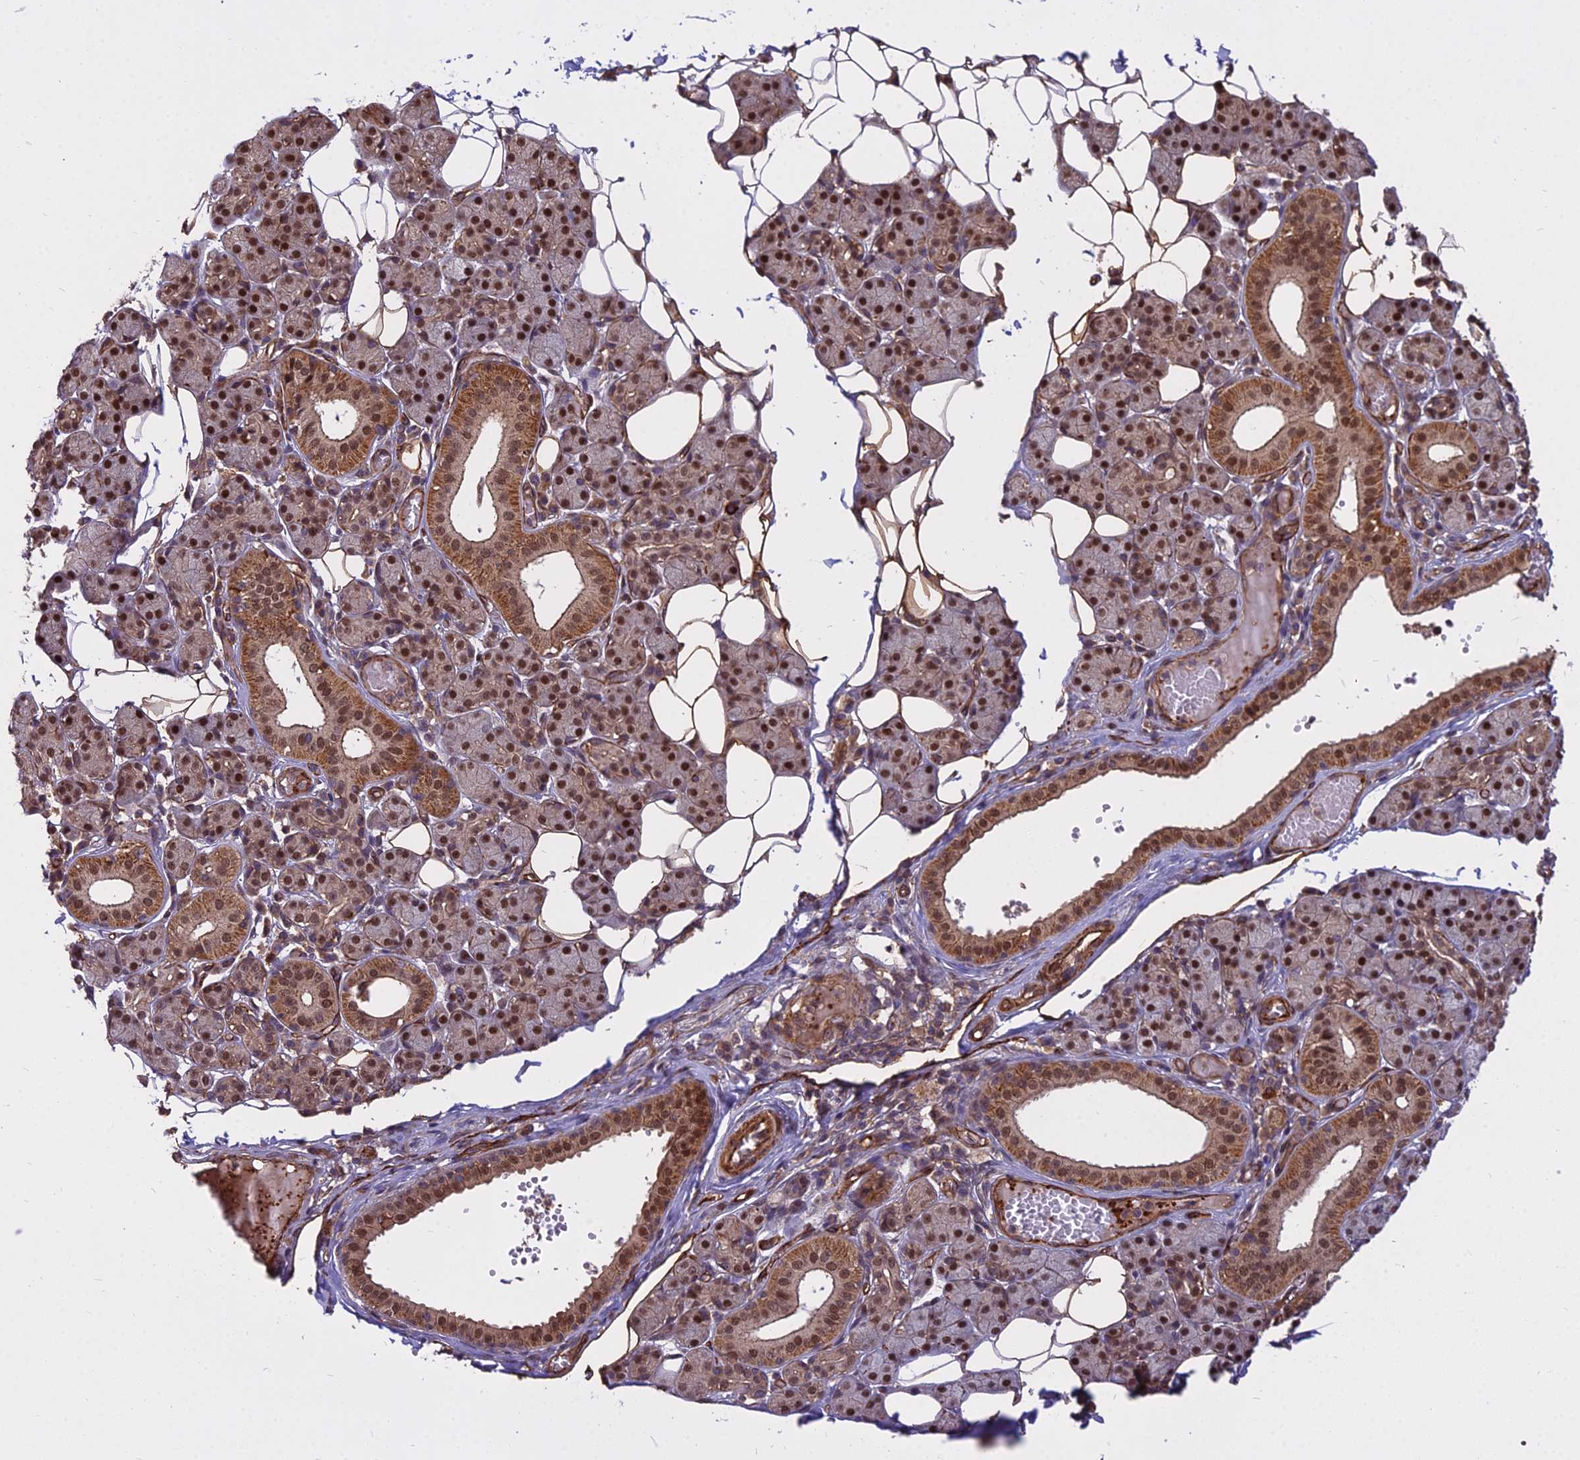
{"staining": {"intensity": "strong", "quantity": ">75%", "location": "cytoplasmic/membranous,nuclear"}, "tissue": "salivary gland", "cell_type": "Glandular cells", "image_type": "normal", "snomed": [{"axis": "morphology", "description": "Normal tissue, NOS"}, {"axis": "topography", "description": "Salivary gland"}], "caption": "IHC of unremarkable human salivary gland exhibits high levels of strong cytoplasmic/membranous,nuclear expression in approximately >75% of glandular cells. (DAB (3,3'-diaminobenzidine) IHC, brown staining for protein, blue staining for nuclei).", "gene": "TCEA3", "patient": {"sex": "female", "age": 33}}